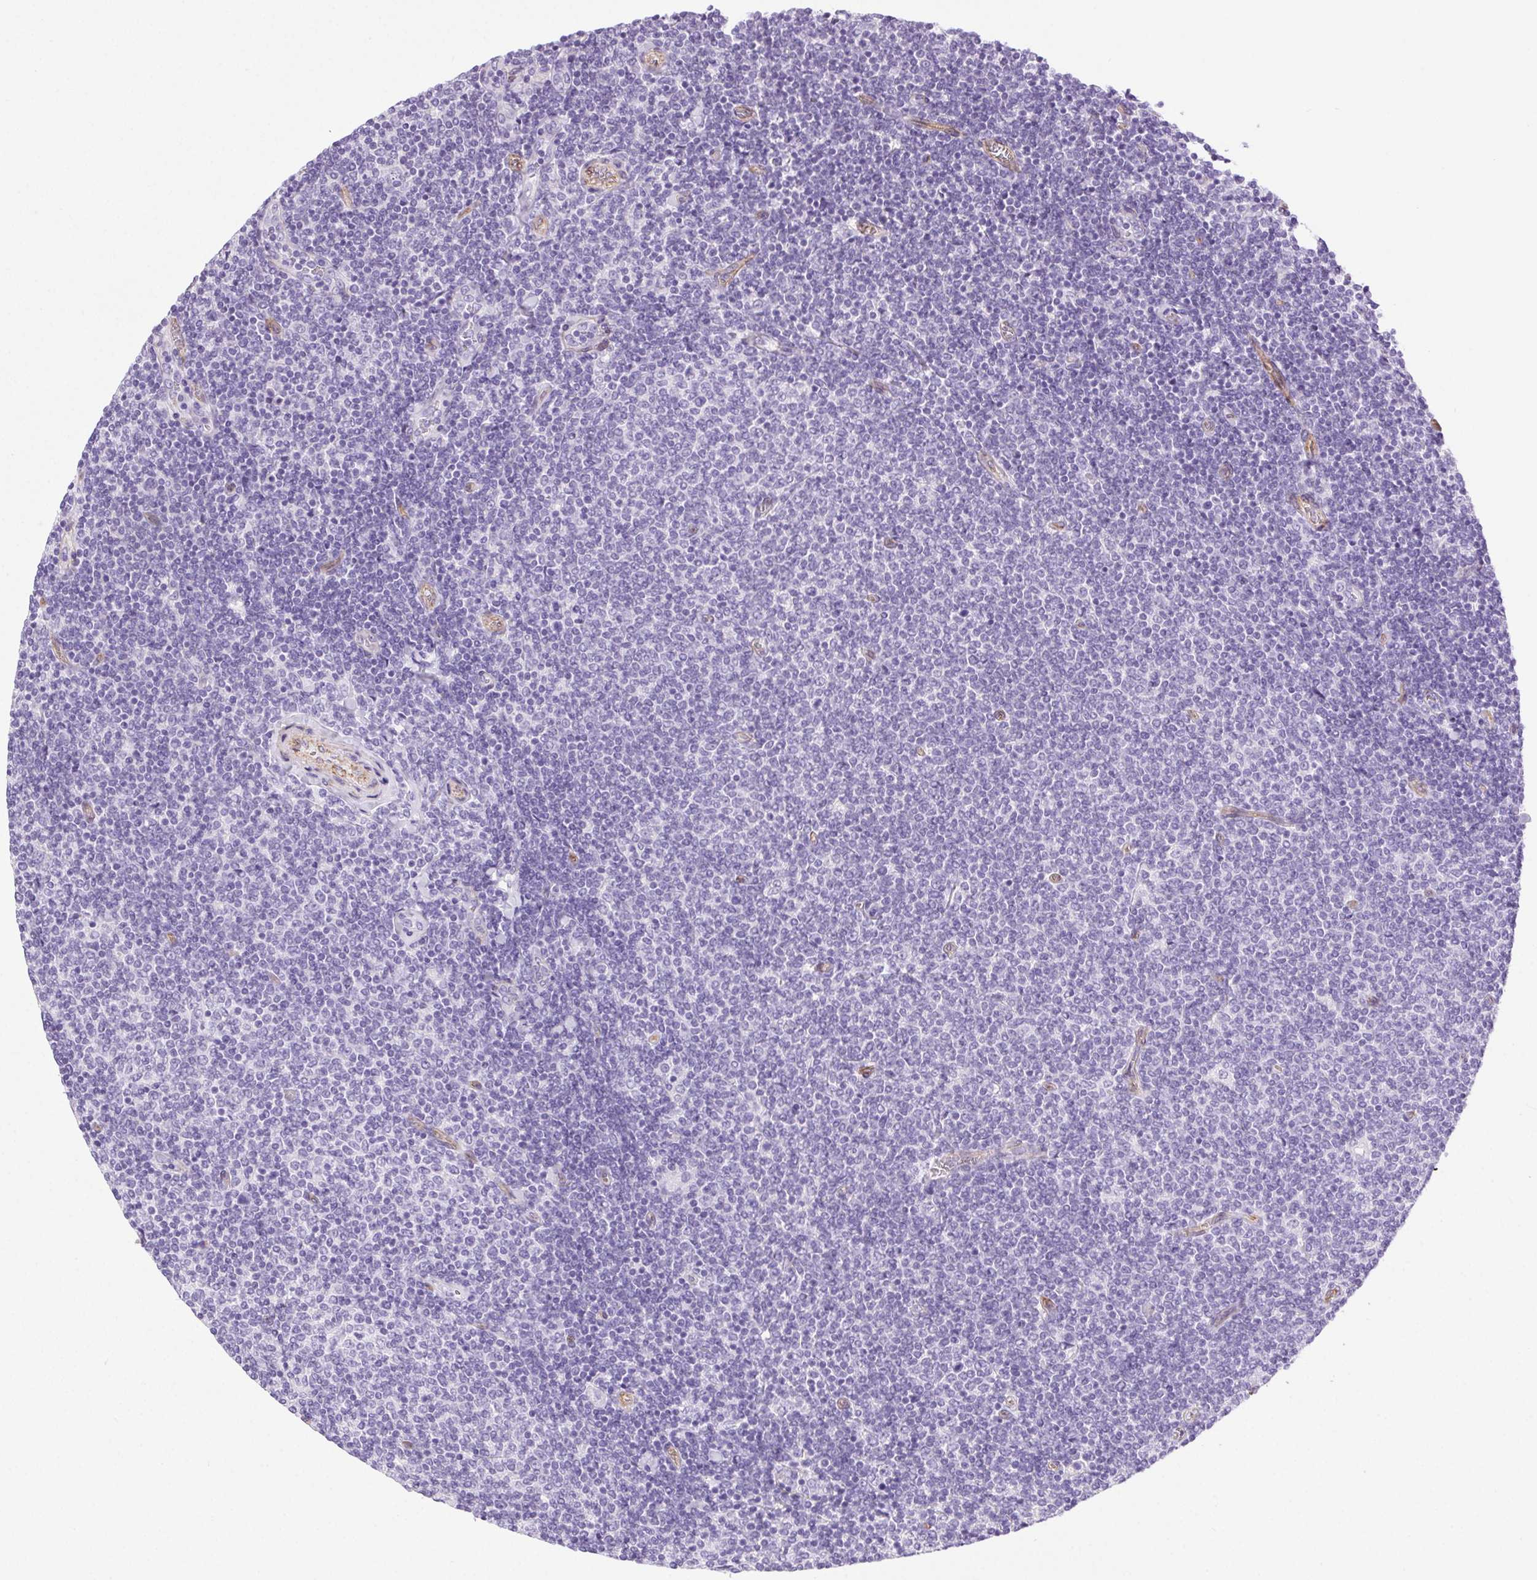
{"staining": {"intensity": "negative", "quantity": "none", "location": "none"}, "tissue": "lymphoma", "cell_type": "Tumor cells", "image_type": "cancer", "snomed": [{"axis": "morphology", "description": "Malignant lymphoma, non-Hodgkin's type, Low grade"}, {"axis": "topography", "description": "Lymph node"}], "caption": "A photomicrograph of lymphoma stained for a protein displays no brown staining in tumor cells.", "gene": "SHCBP1L", "patient": {"sex": "male", "age": 52}}